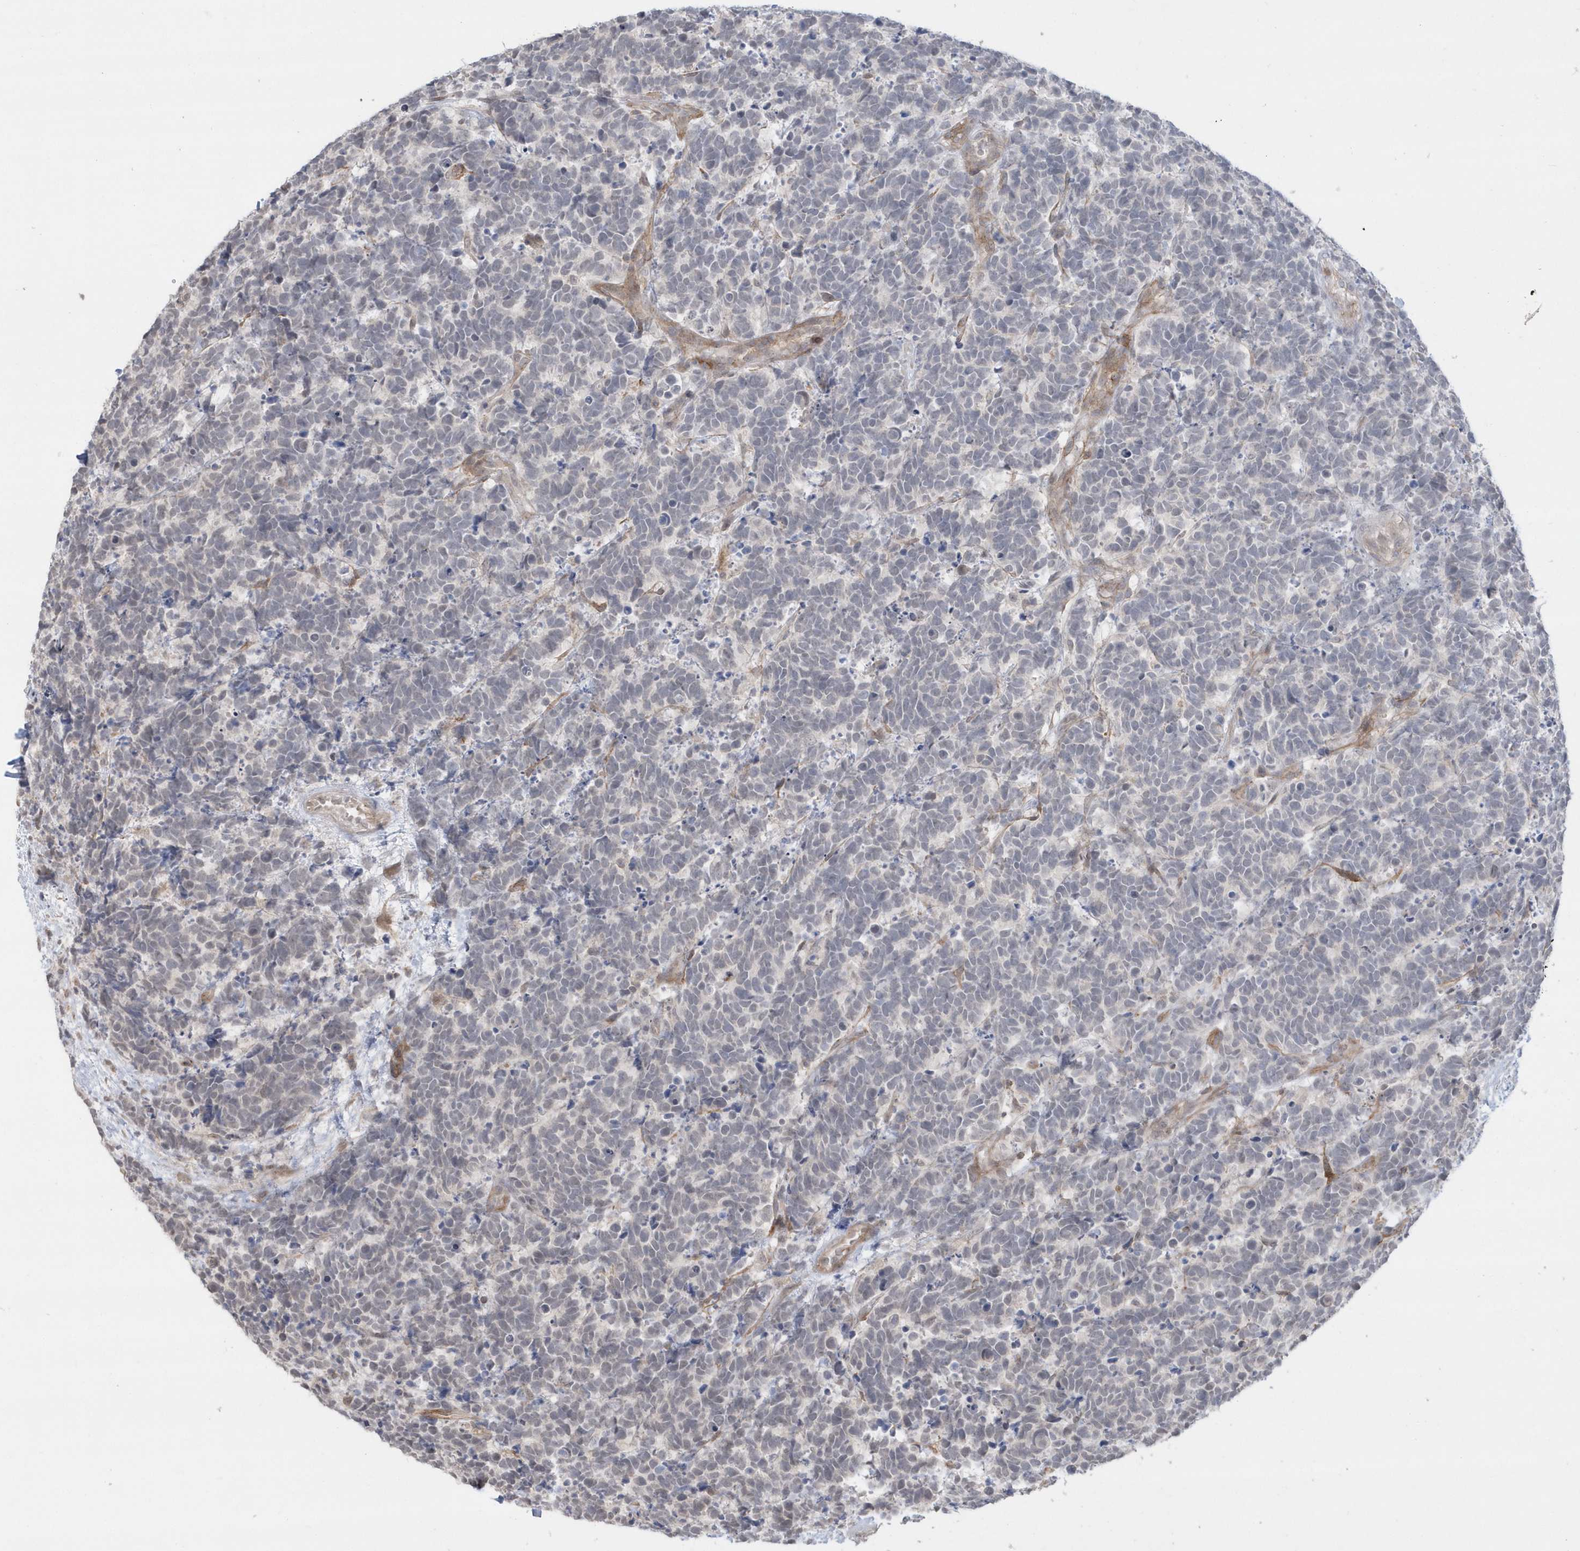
{"staining": {"intensity": "negative", "quantity": "none", "location": "none"}, "tissue": "carcinoid", "cell_type": "Tumor cells", "image_type": "cancer", "snomed": [{"axis": "morphology", "description": "Carcinoma, NOS"}, {"axis": "morphology", "description": "Carcinoid, malignant, NOS"}, {"axis": "topography", "description": "Urinary bladder"}], "caption": "This is a image of IHC staining of carcinoma, which shows no expression in tumor cells. The staining was performed using DAB (3,3'-diaminobenzidine) to visualize the protein expression in brown, while the nuclei were stained in blue with hematoxylin (Magnification: 20x).", "gene": "CRIP3", "patient": {"sex": "male", "age": 57}}